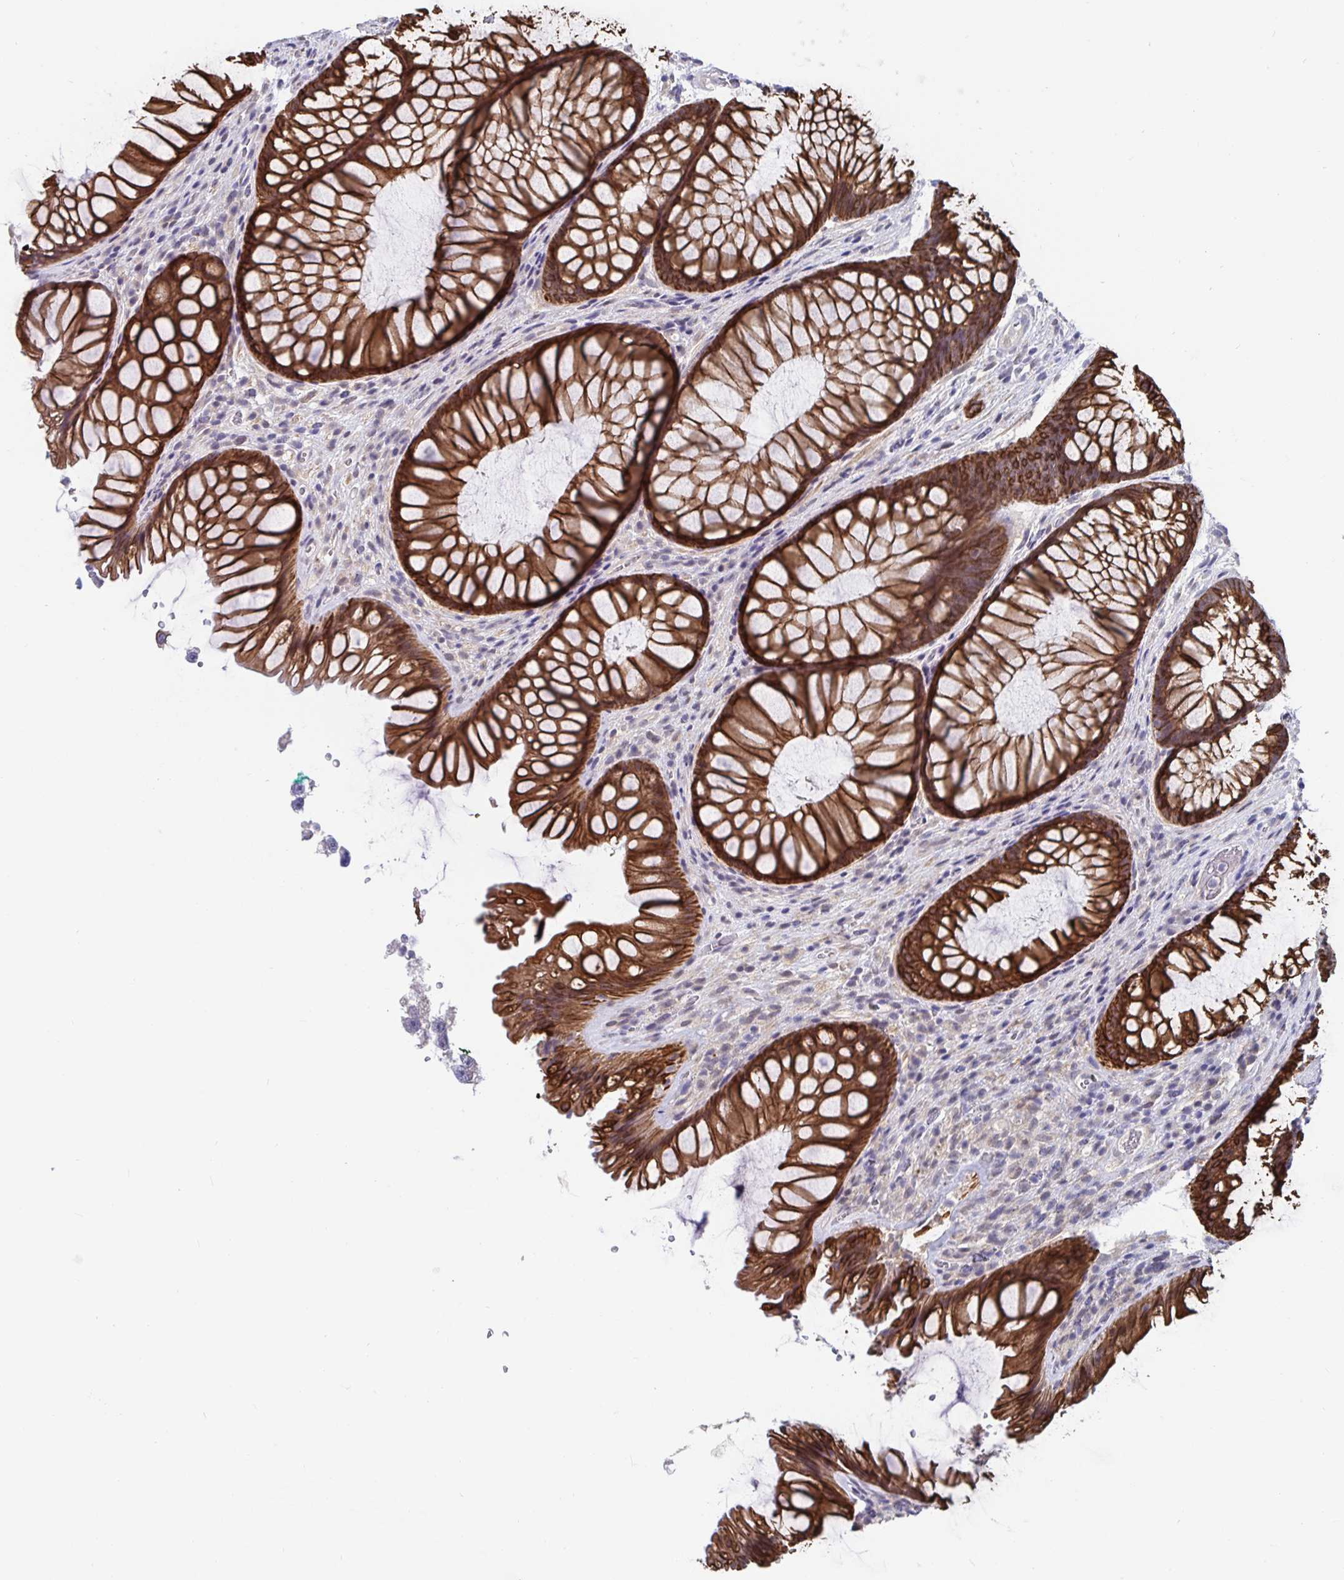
{"staining": {"intensity": "strong", "quantity": ">75%", "location": "cytoplasmic/membranous"}, "tissue": "rectum", "cell_type": "Glandular cells", "image_type": "normal", "snomed": [{"axis": "morphology", "description": "Normal tissue, NOS"}, {"axis": "topography", "description": "Rectum"}], "caption": "IHC of unremarkable rectum shows high levels of strong cytoplasmic/membranous expression in about >75% of glandular cells. (IHC, brightfield microscopy, high magnification).", "gene": "ZIK1", "patient": {"sex": "male", "age": 53}}